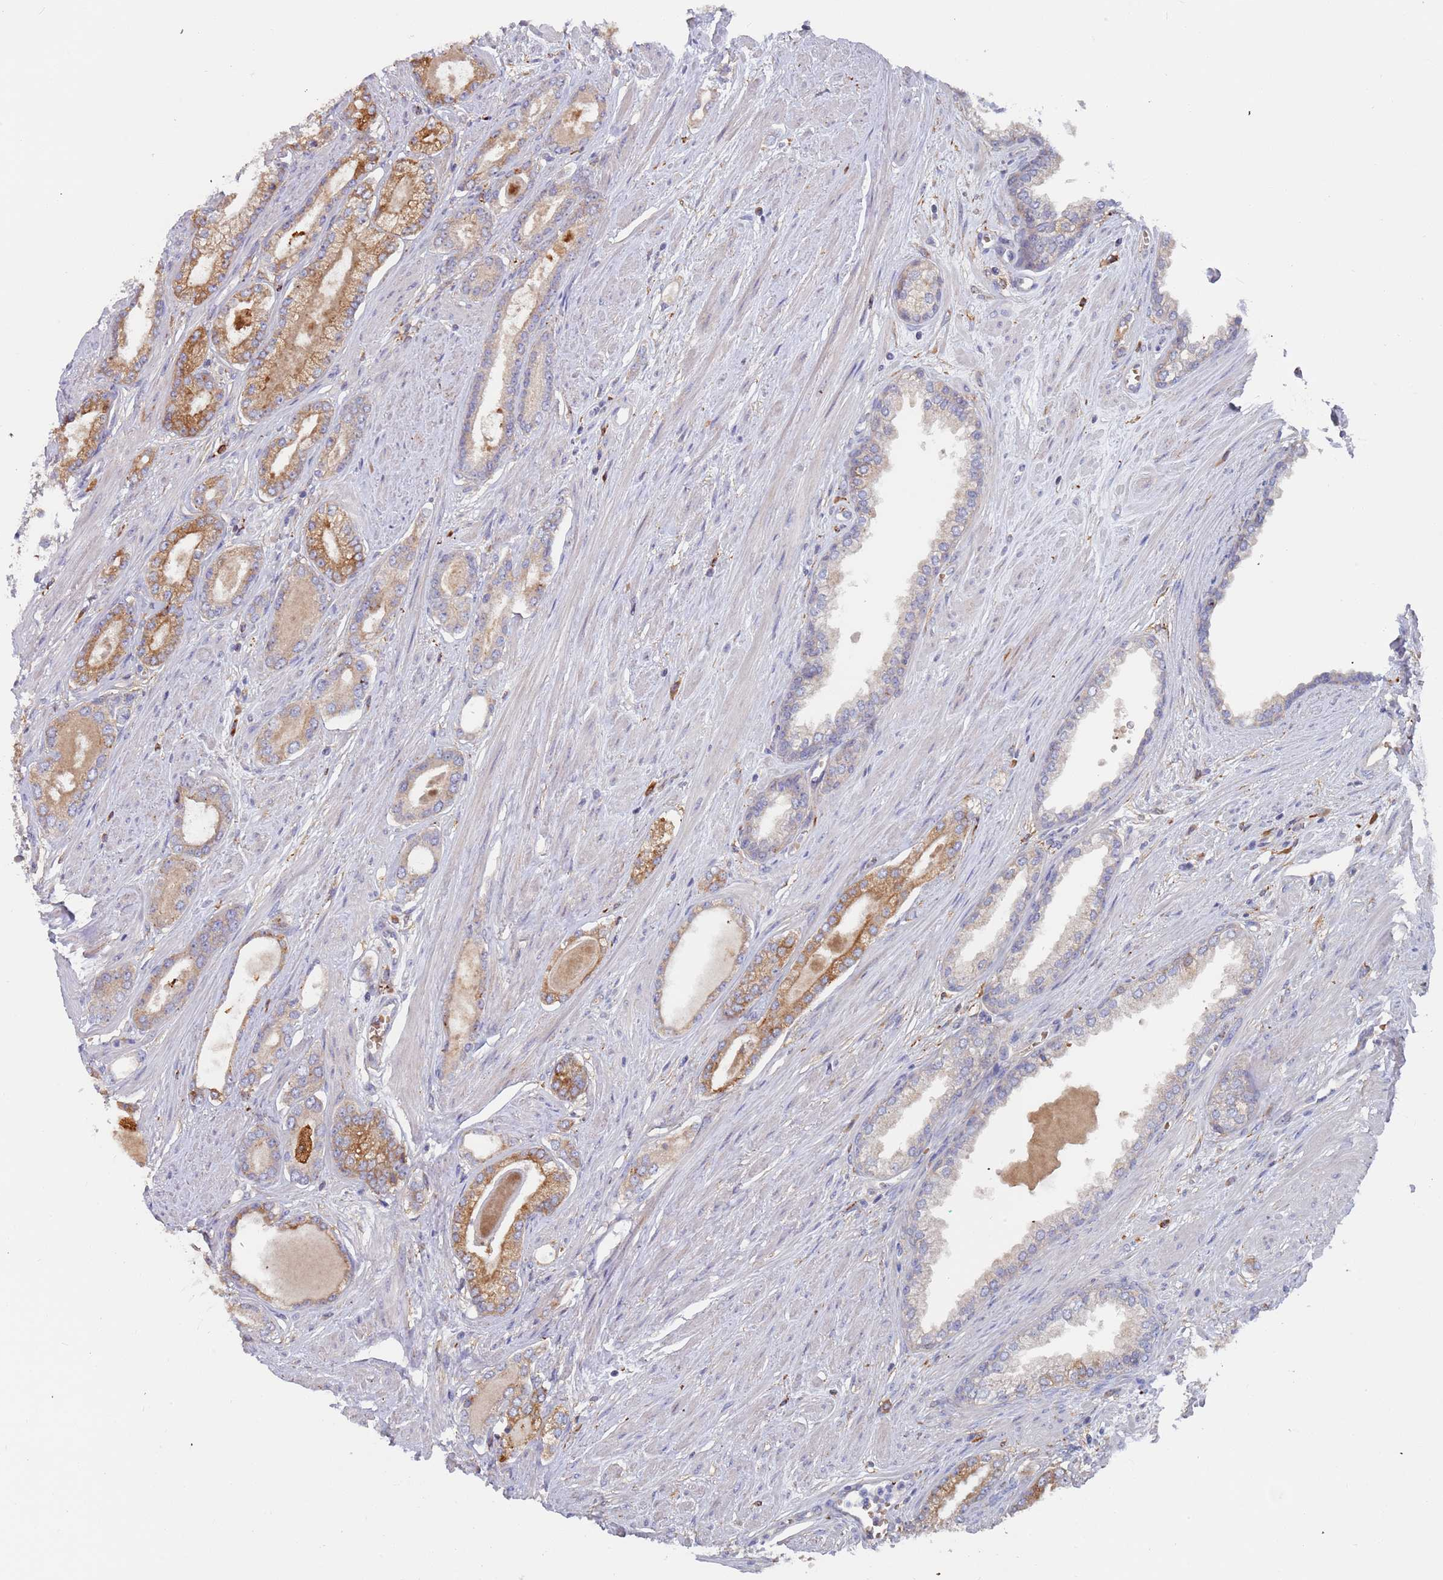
{"staining": {"intensity": "moderate", "quantity": "<25%", "location": "cytoplasmic/membranous"}, "tissue": "prostate cancer", "cell_type": "Tumor cells", "image_type": "cancer", "snomed": [{"axis": "morphology", "description": "Adenocarcinoma, Low grade"}, {"axis": "topography", "description": "Prostate"}], "caption": "About <25% of tumor cells in human prostate adenocarcinoma (low-grade) show moderate cytoplasmic/membranous protein expression as visualized by brown immunohistochemical staining.", "gene": "MALRD1", "patient": {"sex": "male", "age": 60}}